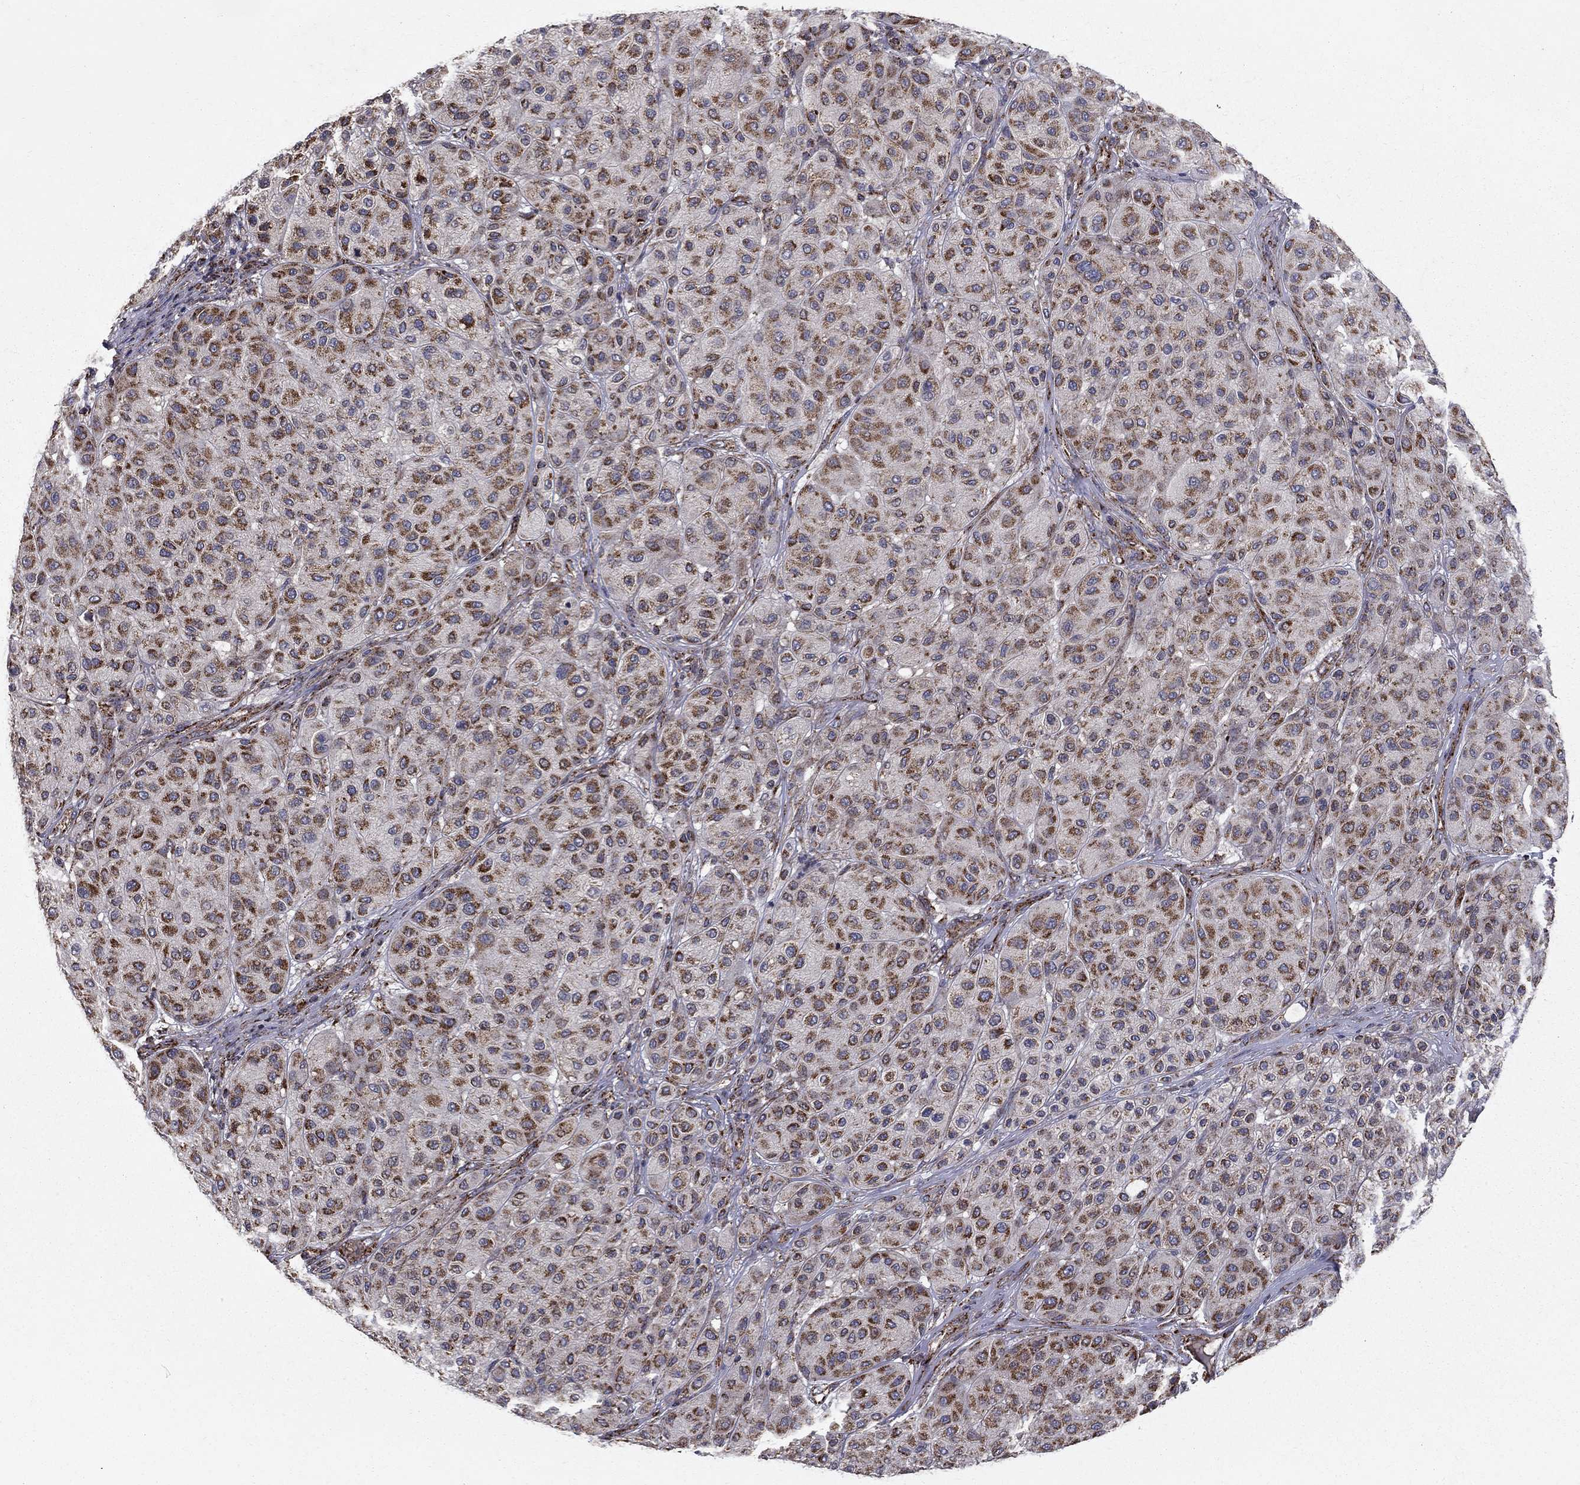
{"staining": {"intensity": "strong", "quantity": "25%-75%", "location": "cytoplasmic/membranous"}, "tissue": "melanoma", "cell_type": "Tumor cells", "image_type": "cancer", "snomed": [{"axis": "morphology", "description": "Malignant melanoma, Metastatic site"}, {"axis": "topography", "description": "Smooth muscle"}], "caption": "Brown immunohistochemical staining in human malignant melanoma (metastatic site) demonstrates strong cytoplasmic/membranous positivity in approximately 25%-75% of tumor cells. (Stains: DAB (3,3'-diaminobenzidine) in brown, nuclei in blue, Microscopy: brightfield microscopy at high magnification).", "gene": "NDUFS8", "patient": {"sex": "male", "age": 41}}